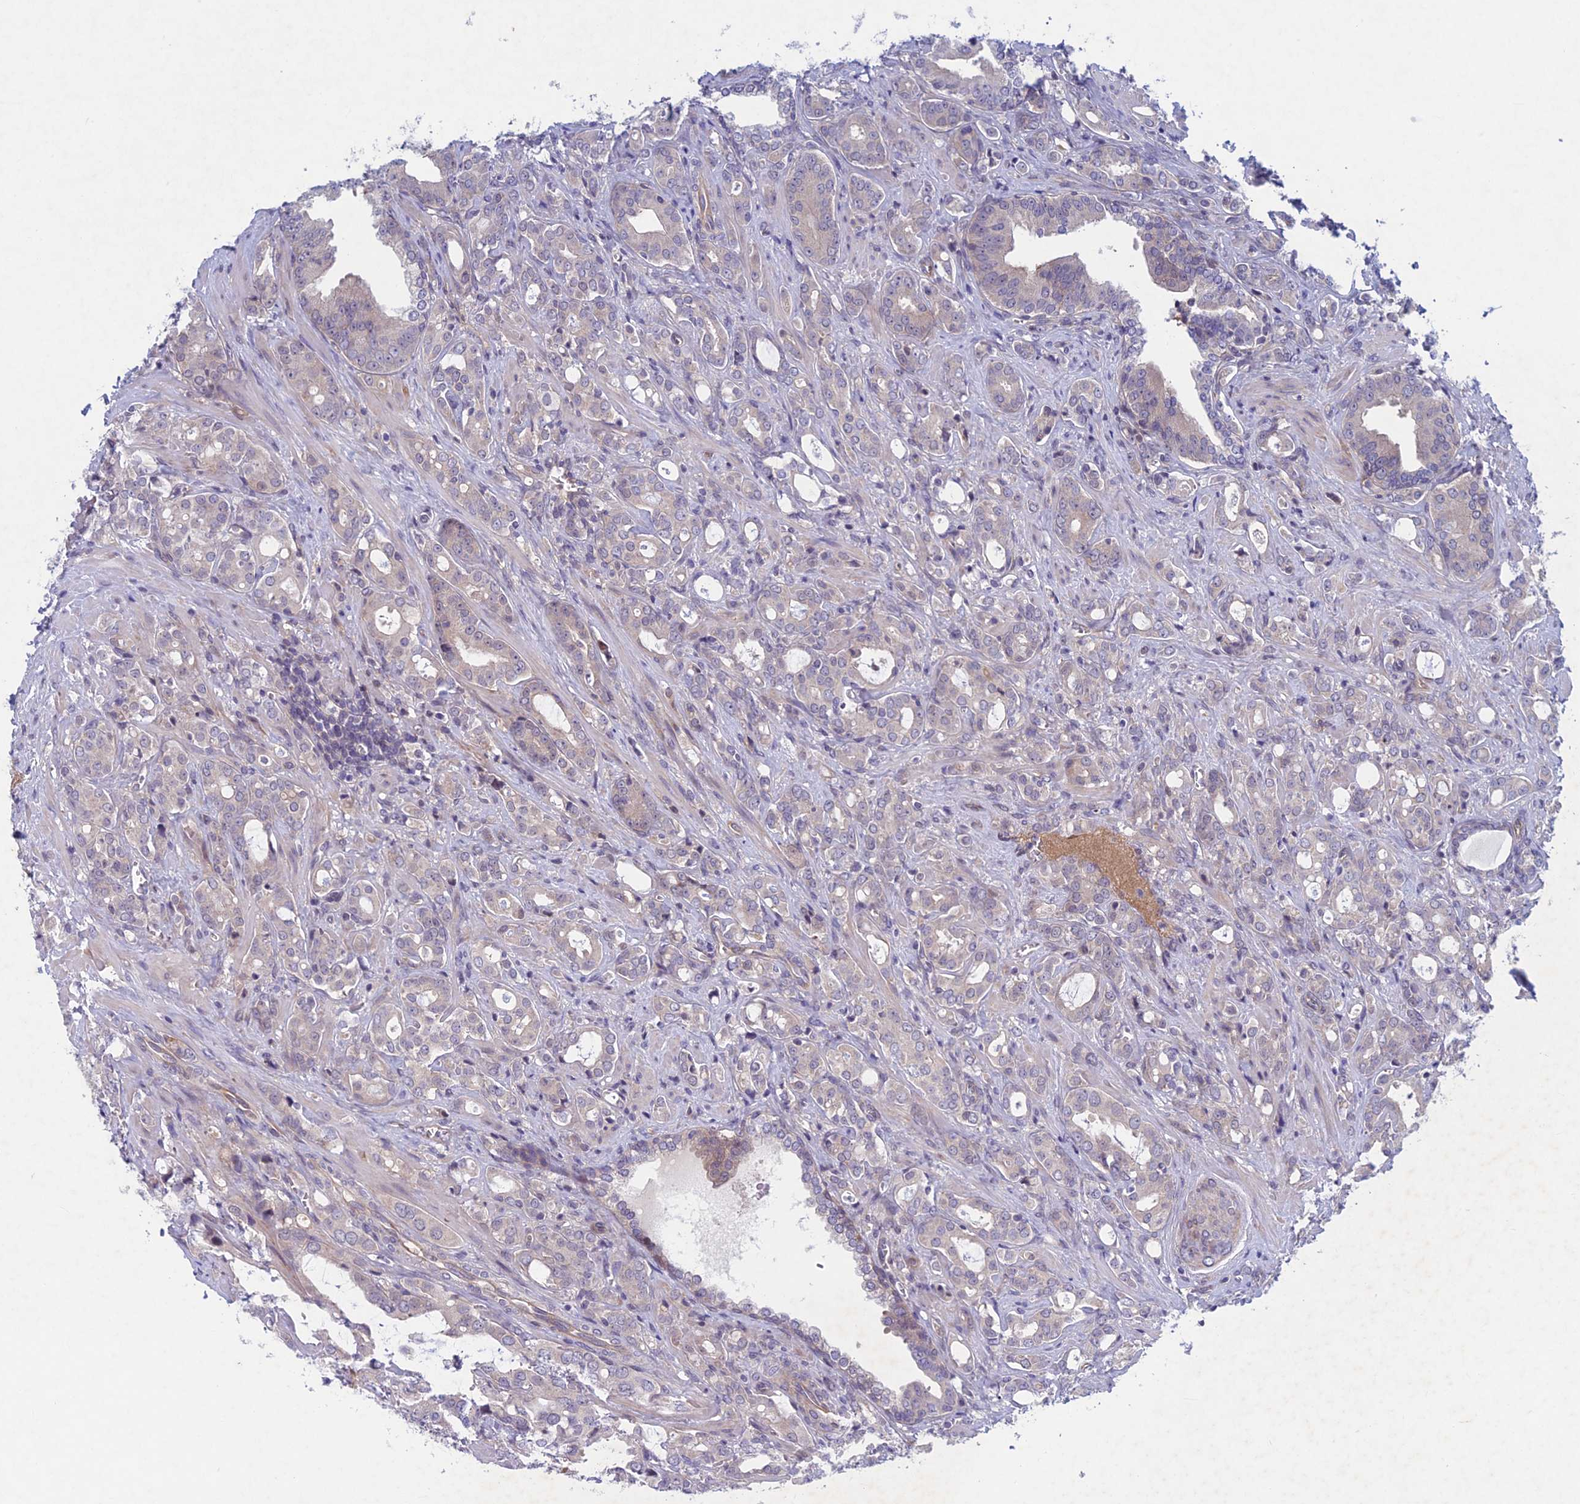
{"staining": {"intensity": "negative", "quantity": "none", "location": "none"}, "tissue": "prostate cancer", "cell_type": "Tumor cells", "image_type": "cancer", "snomed": [{"axis": "morphology", "description": "Adenocarcinoma, High grade"}, {"axis": "topography", "description": "Prostate"}], "caption": "Immunohistochemistry (IHC) photomicrograph of neoplastic tissue: adenocarcinoma (high-grade) (prostate) stained with DAB demonstrates no significant protein expression in tumor cells.", "gene": "PTHLH", "patient": {"sex": "male", "age": 72}}